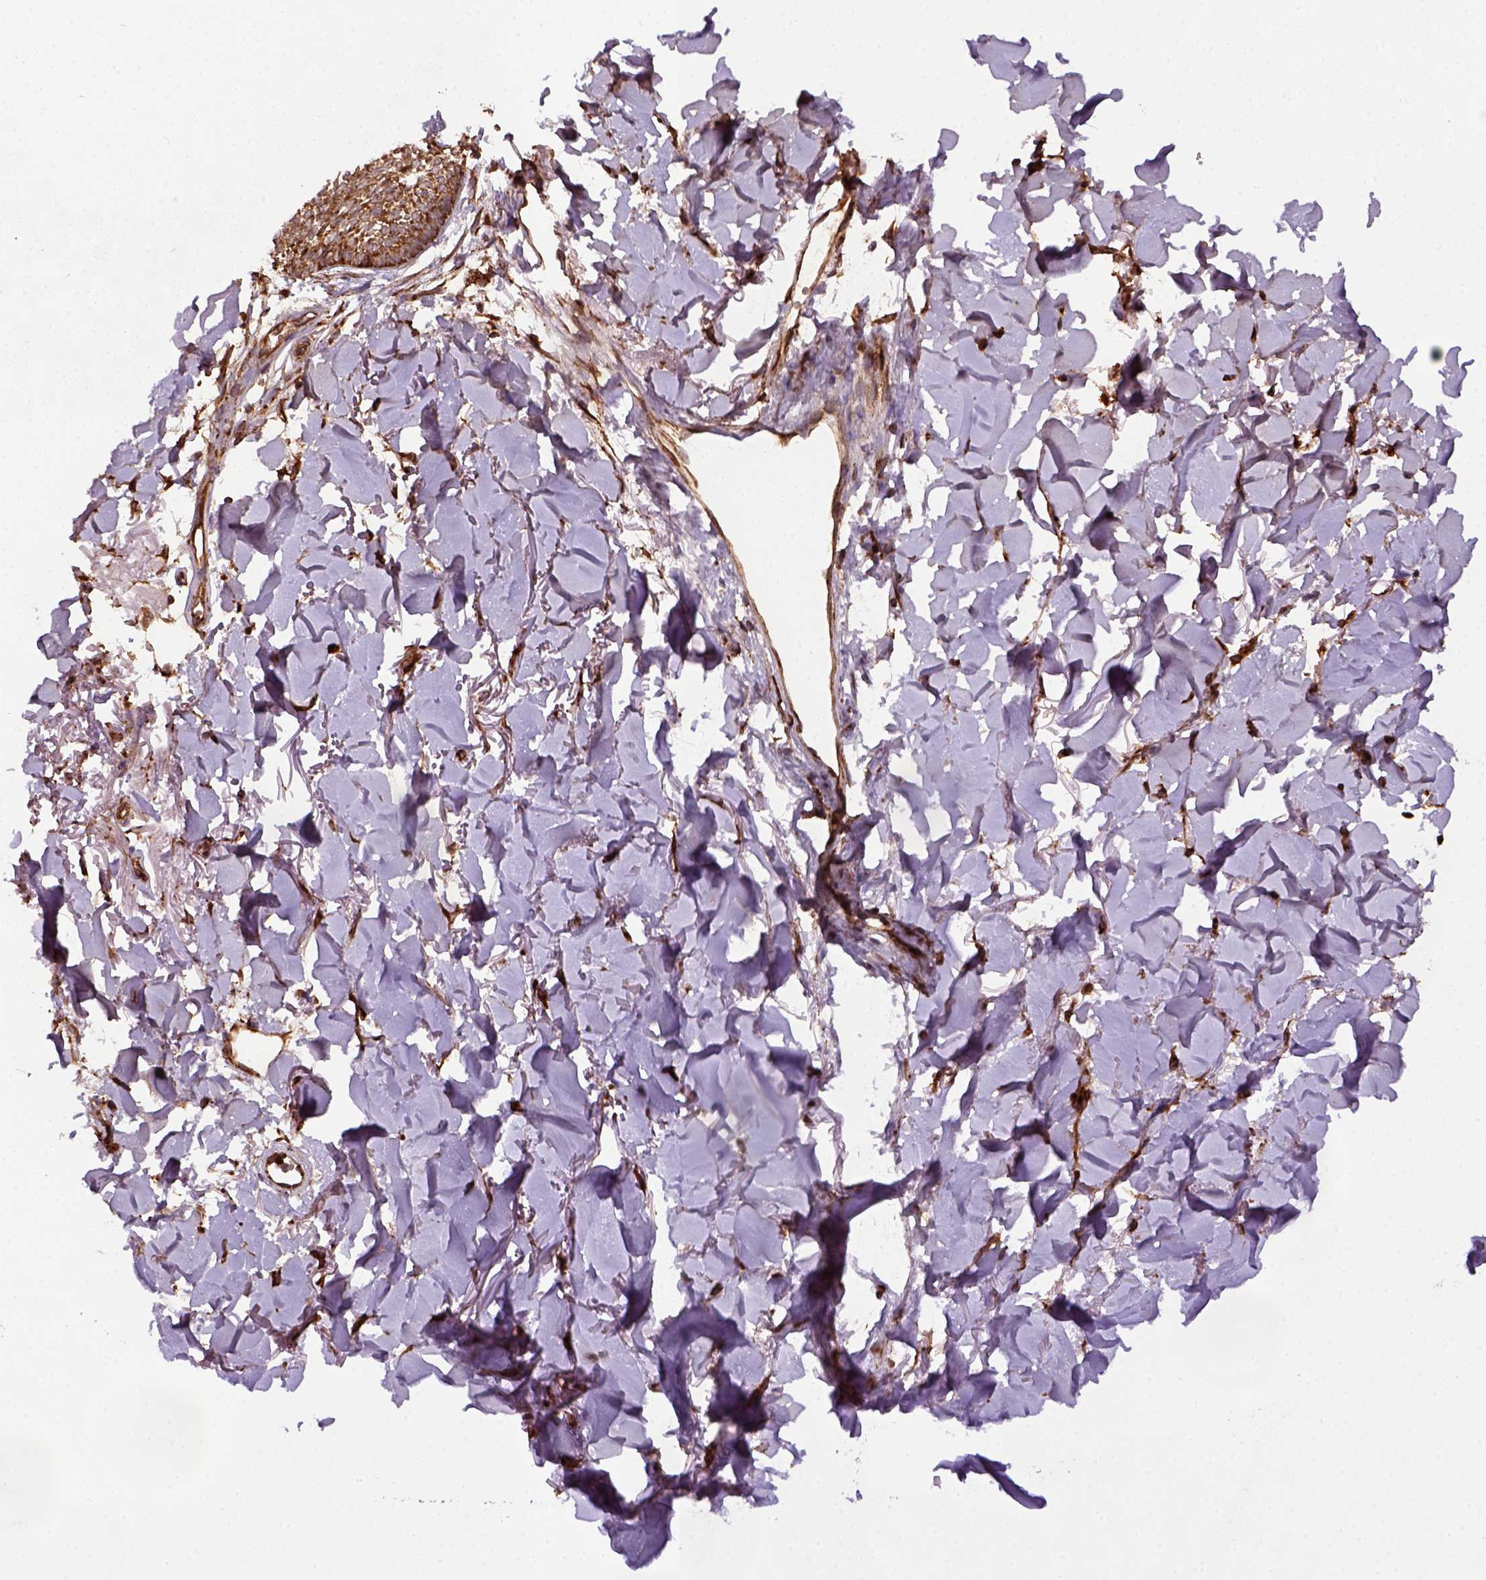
{"staining": {"intensity": "strong", "quantity": ">75%", "location": "cytoplasmic/membranous"}, "tissue": "skin cancer", "cell_type": "Tumor cells", "image_type": "cancer", "snomed": [{"axis": "morphology", "description": "Normal tissue, NOS"}, {"axis": "morphology", "description": "Basal cell carcinoma"}, {"axis": "topography", "description": "Skin"}], "caption": "Protein analysis of skin cancer tissue demonstrates strong cytoplasmic/membranous staining in about >75% of tumor cells.", "gene": "MAPK8IP3", "patient": {"sex": "male", "age": 84}}